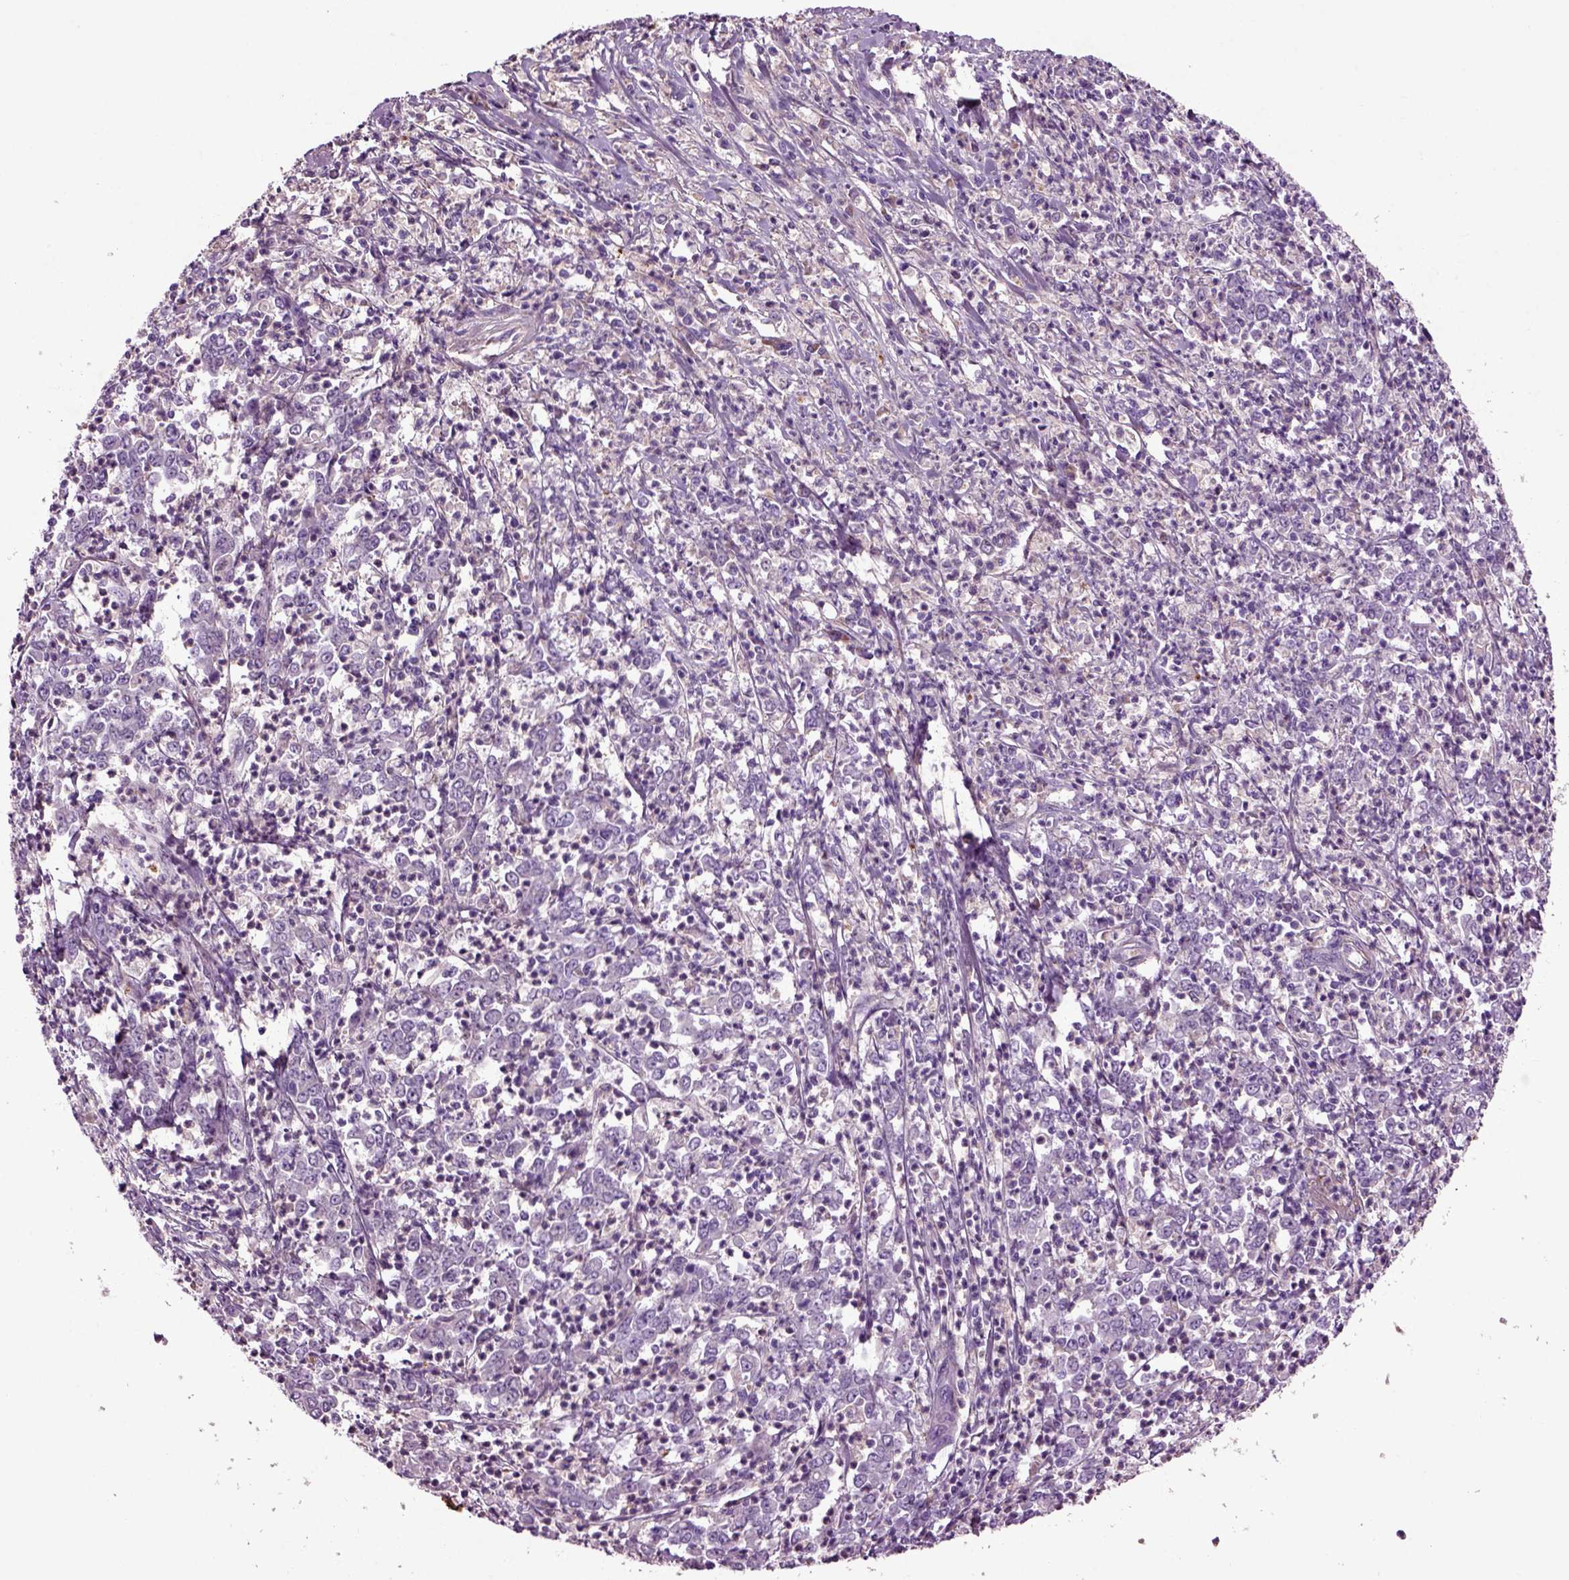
{"staining": {"intensity": "negative", "quantity": "none", "location": "none"}, "tissue": "stomach cancer", "cell_type": "Tumor cells", "image_type": "cancer", "snomed": [{"axis": "morphology", "description": "Adenocarcinoma, NOS"}, {"axis": "topography", "description": "Stomach, lower"}], "caption": "Tumor cells are negative for brown protein staining in stomach cancer (adenocarcinoma).", "gene": "SPON1", "patient": {"sex": "female", "age": 71}}